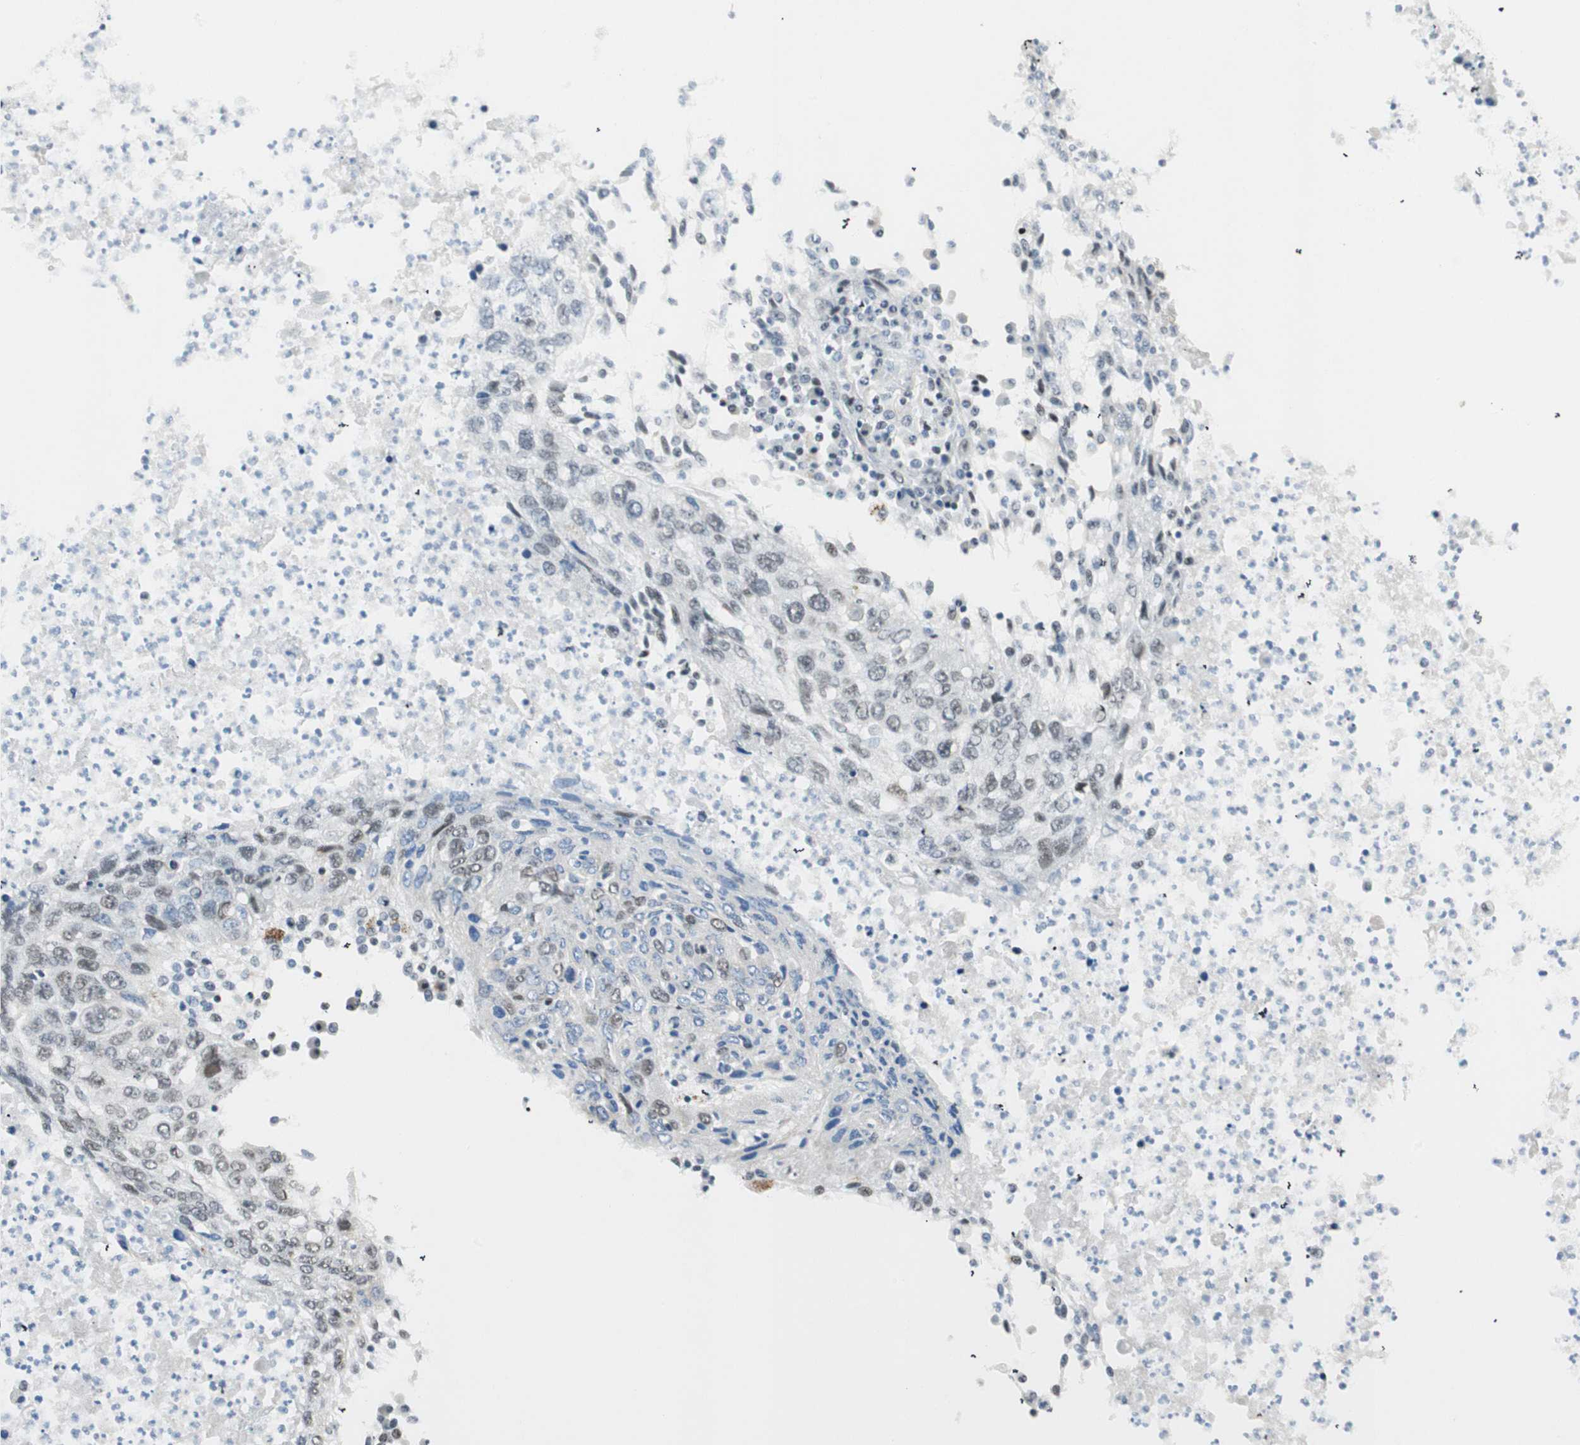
{"staining": {"intensity": "weak", "quantity": ">75%", "location": "nuclear"}, "tissue": "lung cancer", "cell_type": "Tumor cells", "image_type": "cancer", "snomed": [{"axis": "morphology", "description": "Squamous cell carcinoma, NOS"}, {"axis": "topography", "description": "Lung"}], "caption": "Brown immunohistochemical staining in human lung cancer shows weak nuclear staining in about >75% of tumor cells.", "gene": "ZBTB17", "patient": {"sex": "female", "age": 63}}